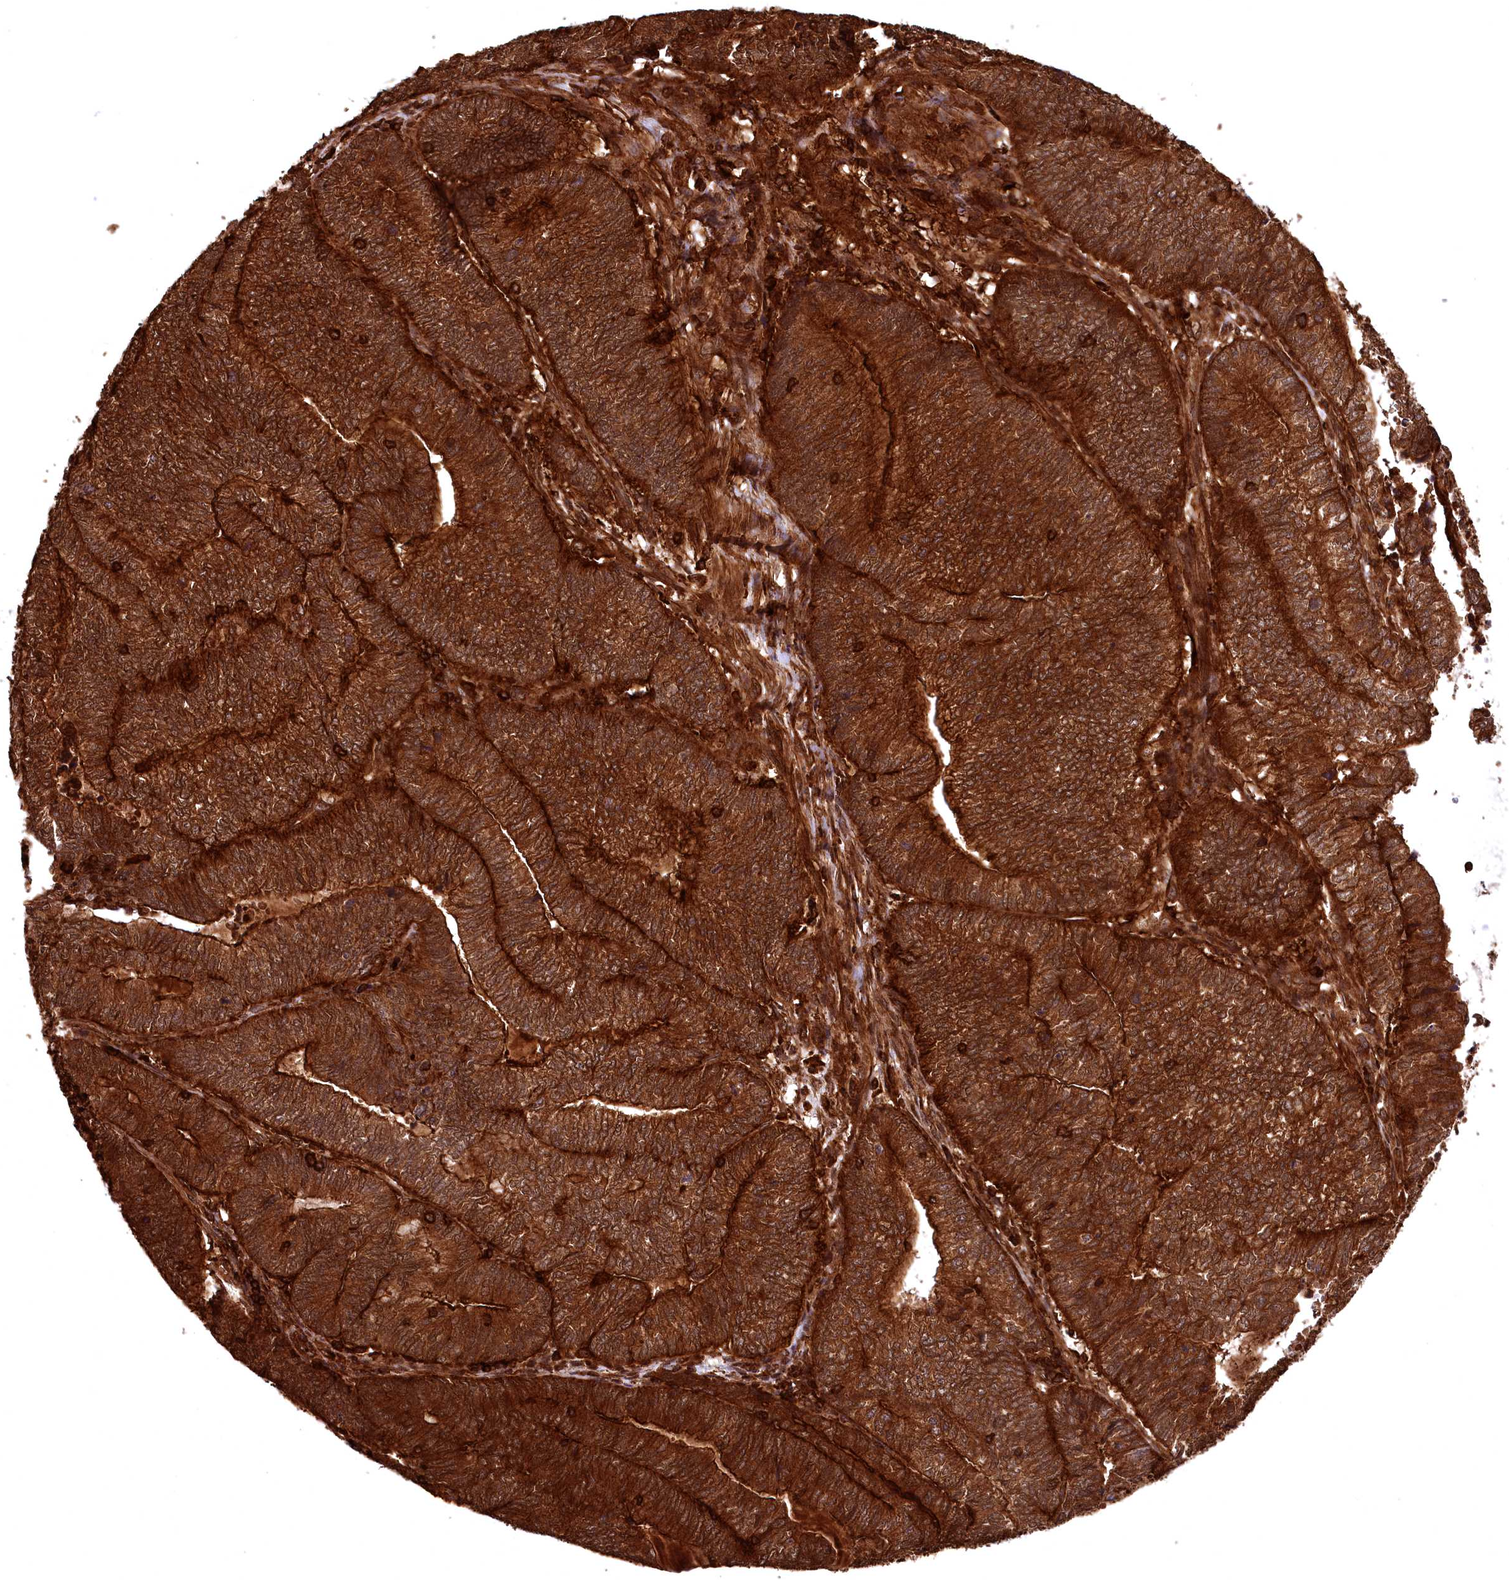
{"staining": {"intensity": "strong", "quantity": "25%-75%", "location": "cytoplasmic/membranous"}, "tissue": "endometrial cancer", "cell_type": "Tumor cells", "image_type": "cancer", "snomed": [{"axis": "morphology", "description": "Adenocarcinoma, NOS"}, {"axis": "topography", "description": "Uterus"}, {"axis": "topography", "description": "Endometrium"}], "caption": "Endometrial adenocarcinoma was stained to show a protein in brown. There is high levels of strong cytoplasmic/membranous positivity in about 25%-75% of tumor cells. The staining is performed using DAB (3,3'-diaminobenzidine) brown chromogen to label protein expression. The nuclei are counter-stained blue using hematoxylin.", "gene": "STUB1", "patient": {"sex": "female", "age": 70}}